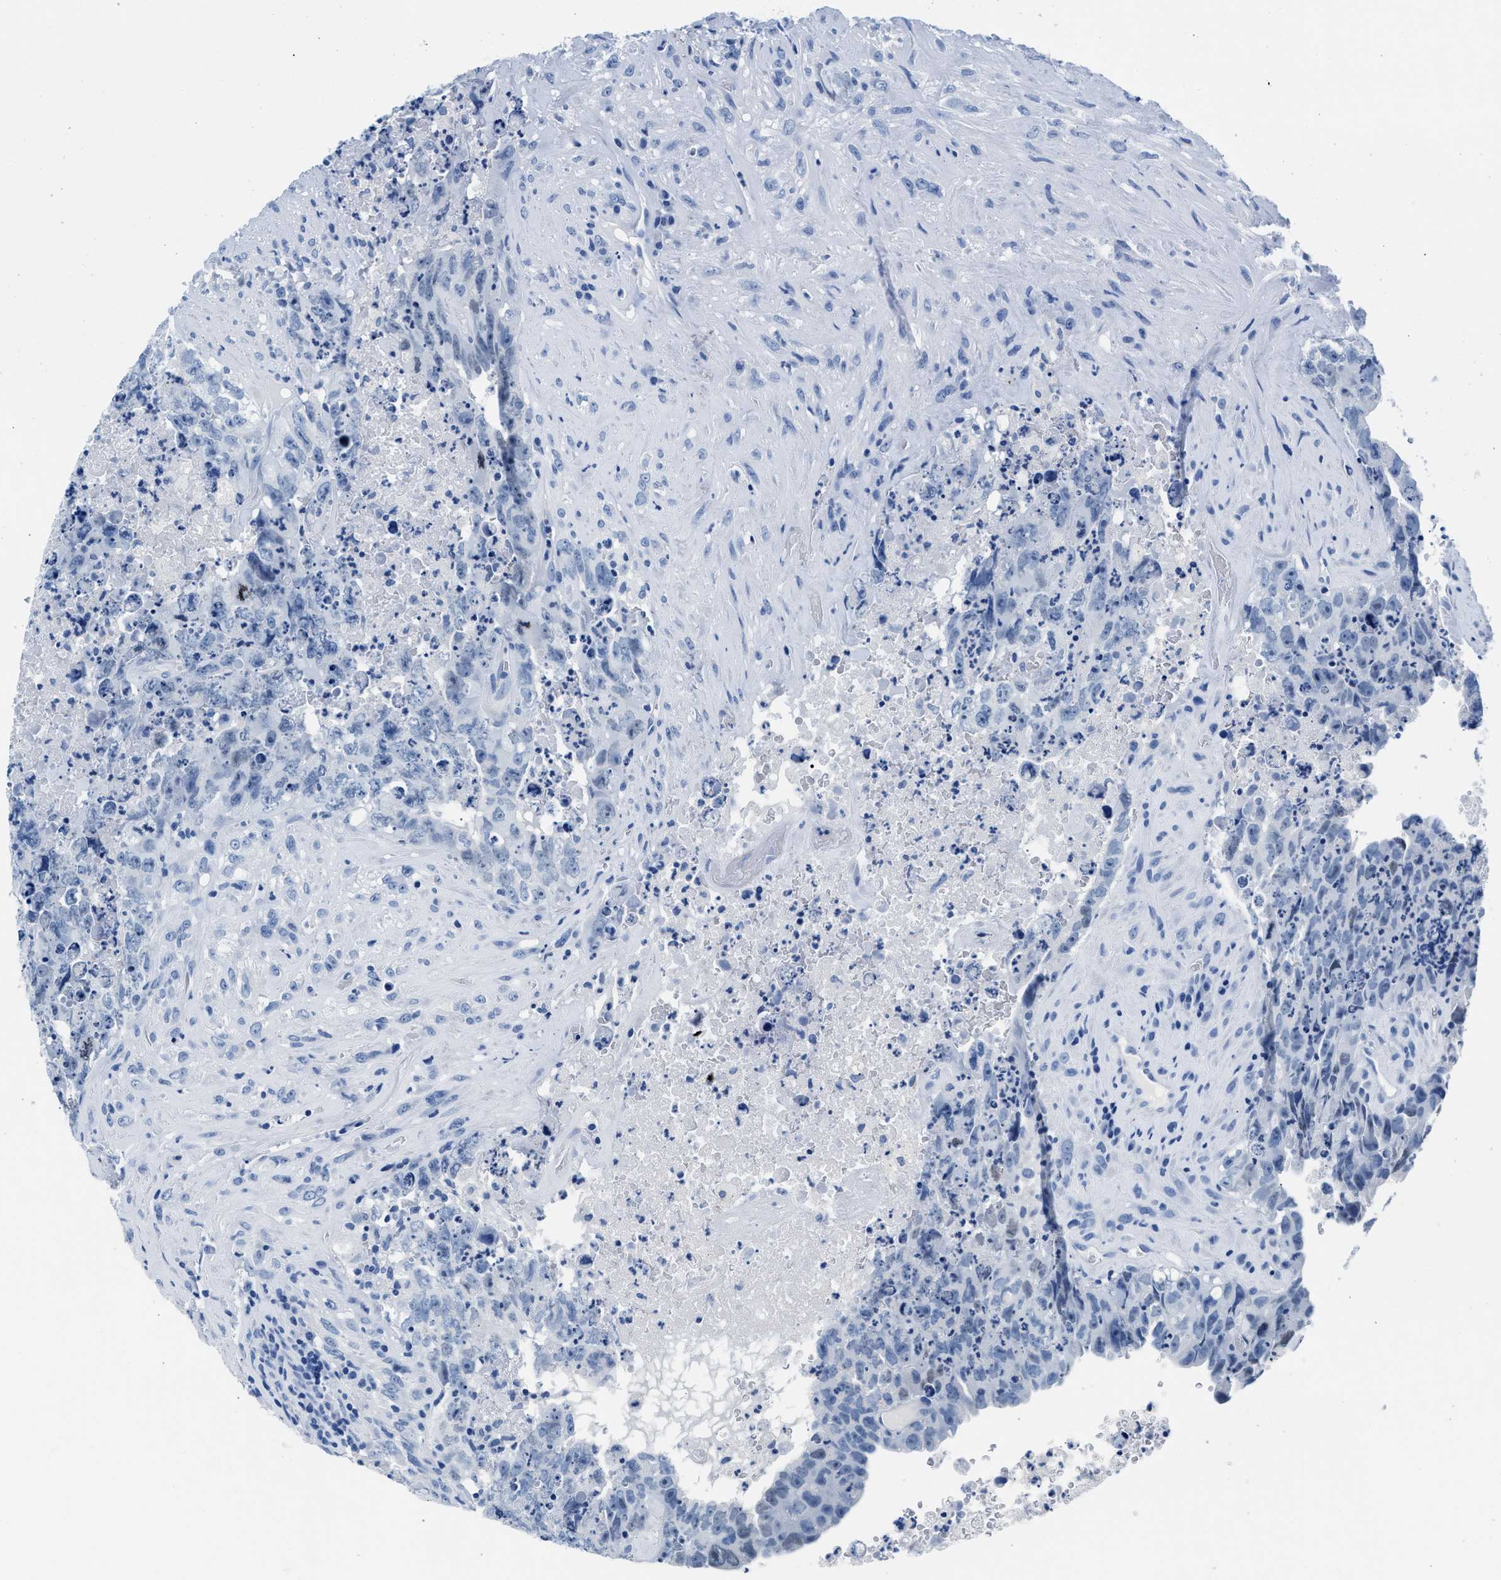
{"staining": {"intensity": "negative", "quantity": "none", "location": "none"}, "tissue": "testis cancer", "cell_type": "Tumor cells", "image_type": "cancer", "snomed": [{"axis": "morphology", "description": "Carcinoma, Embryonal, NOS"}, {"axis": "topography", "description": "Testis"}], "caption": "This is an IHC histopathology image of human testis cancer (embryonal carcinoma). There is no expression in tumor cells.", "gene": "CPS1", "patient": {"sex": "male", "age": 32}}